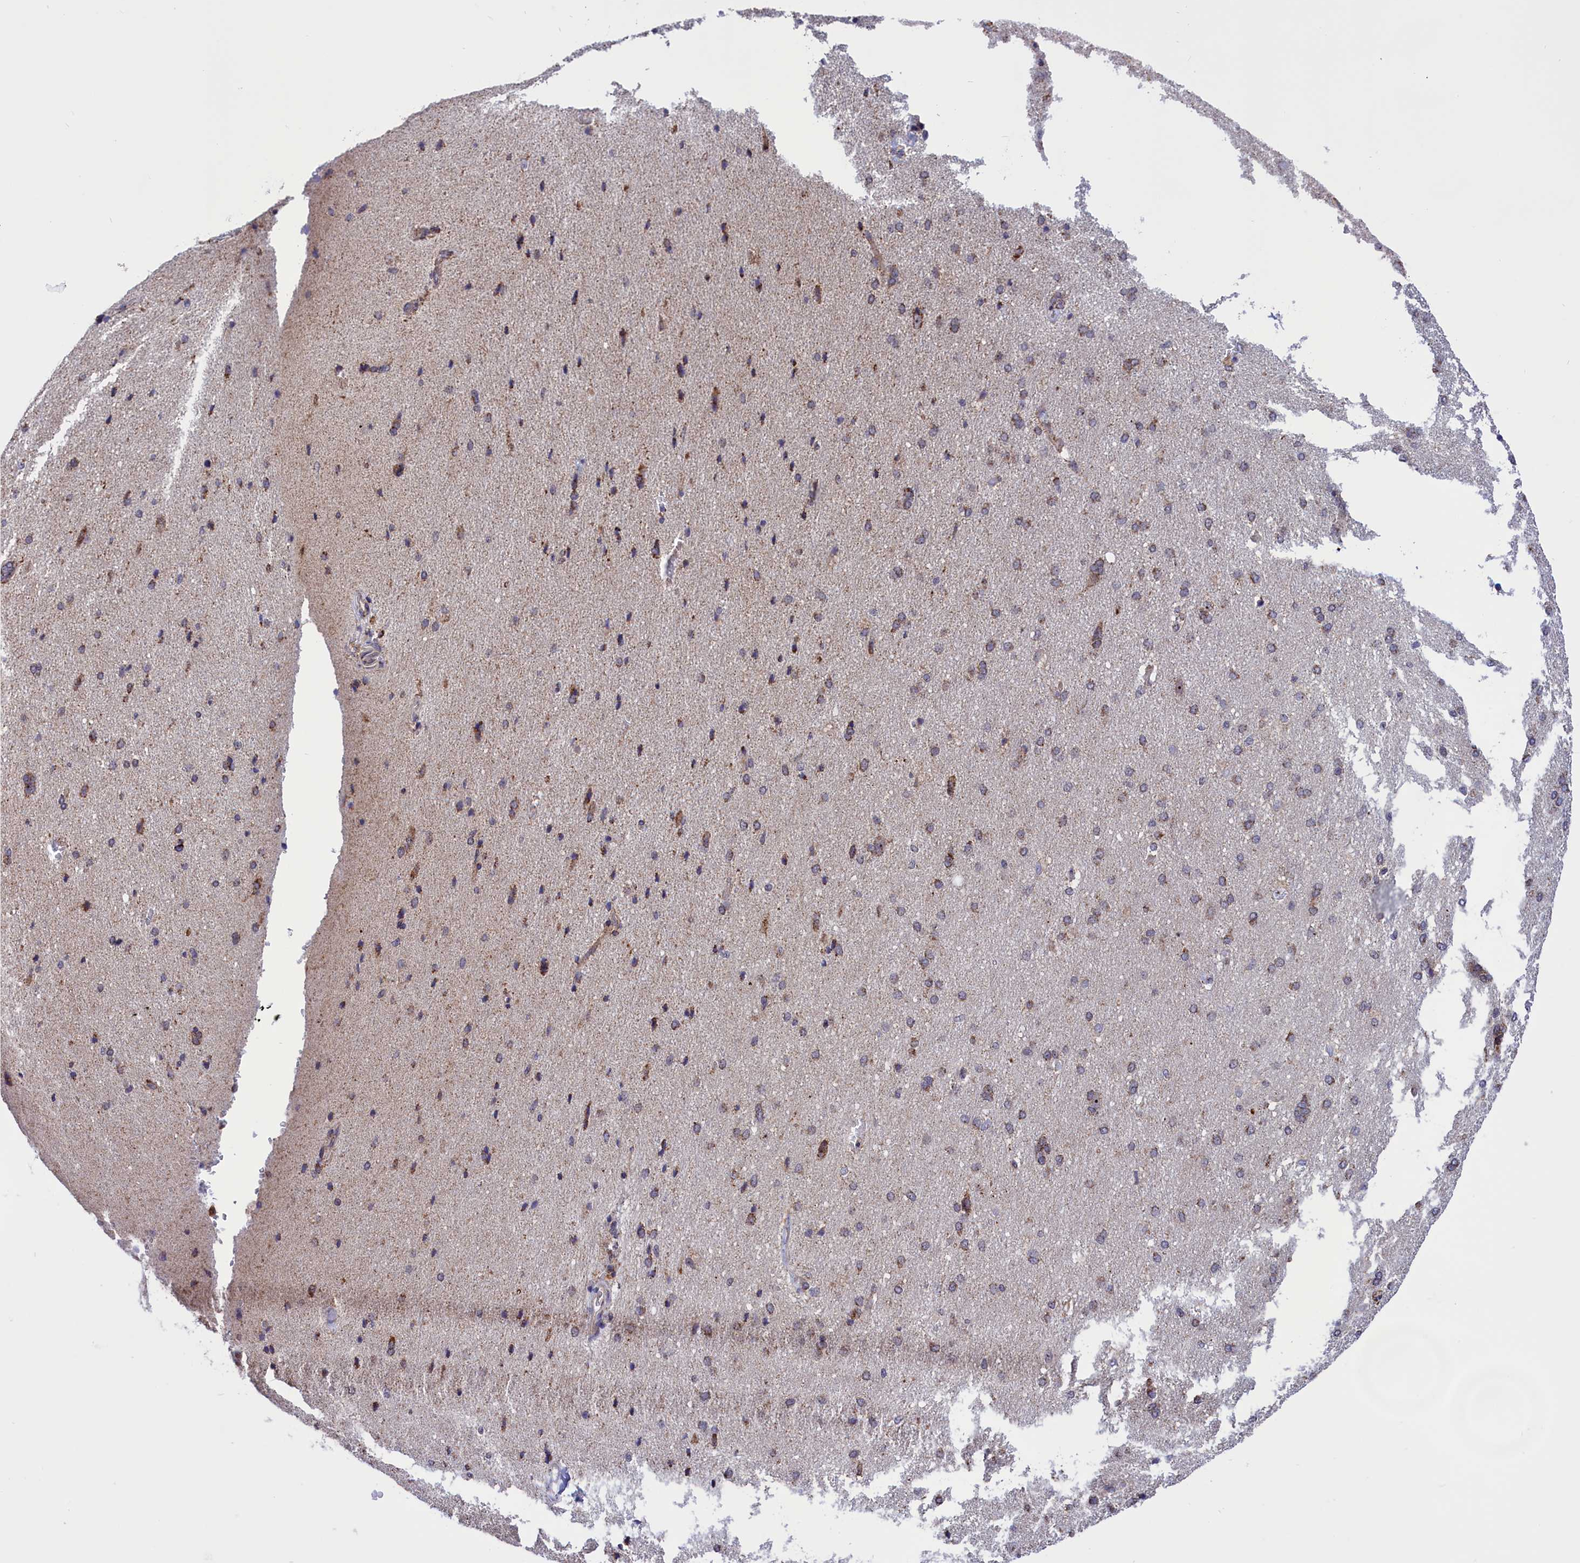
{"staining": {"intensity": "negative", "quantity": "none", "location": "none"}, "tissue": "cerebral cortex", "cell_type": "Endothelial cells", "image_type": "normal", "snomed": [{"axis": "morphology", "description": "Normal tissue, NOS"}, {"axis": "topography", "description": "Cerebral cortex"}], "caption": "This micrograph is of unremarkable cerebral cortex stained with IHC to label a protein in brown with the nuclei are counter-stained blue. There is no positivity in endothelial cells. The staining was performed using DAB (3,3'-diaminobenzidine) to visualize the protein expression in brown, while the nuclei were stained in blue with hematoxylin (Magnification: 20x).", "gene": "MPND", "patient": {"sex": "male", "age": 62}}